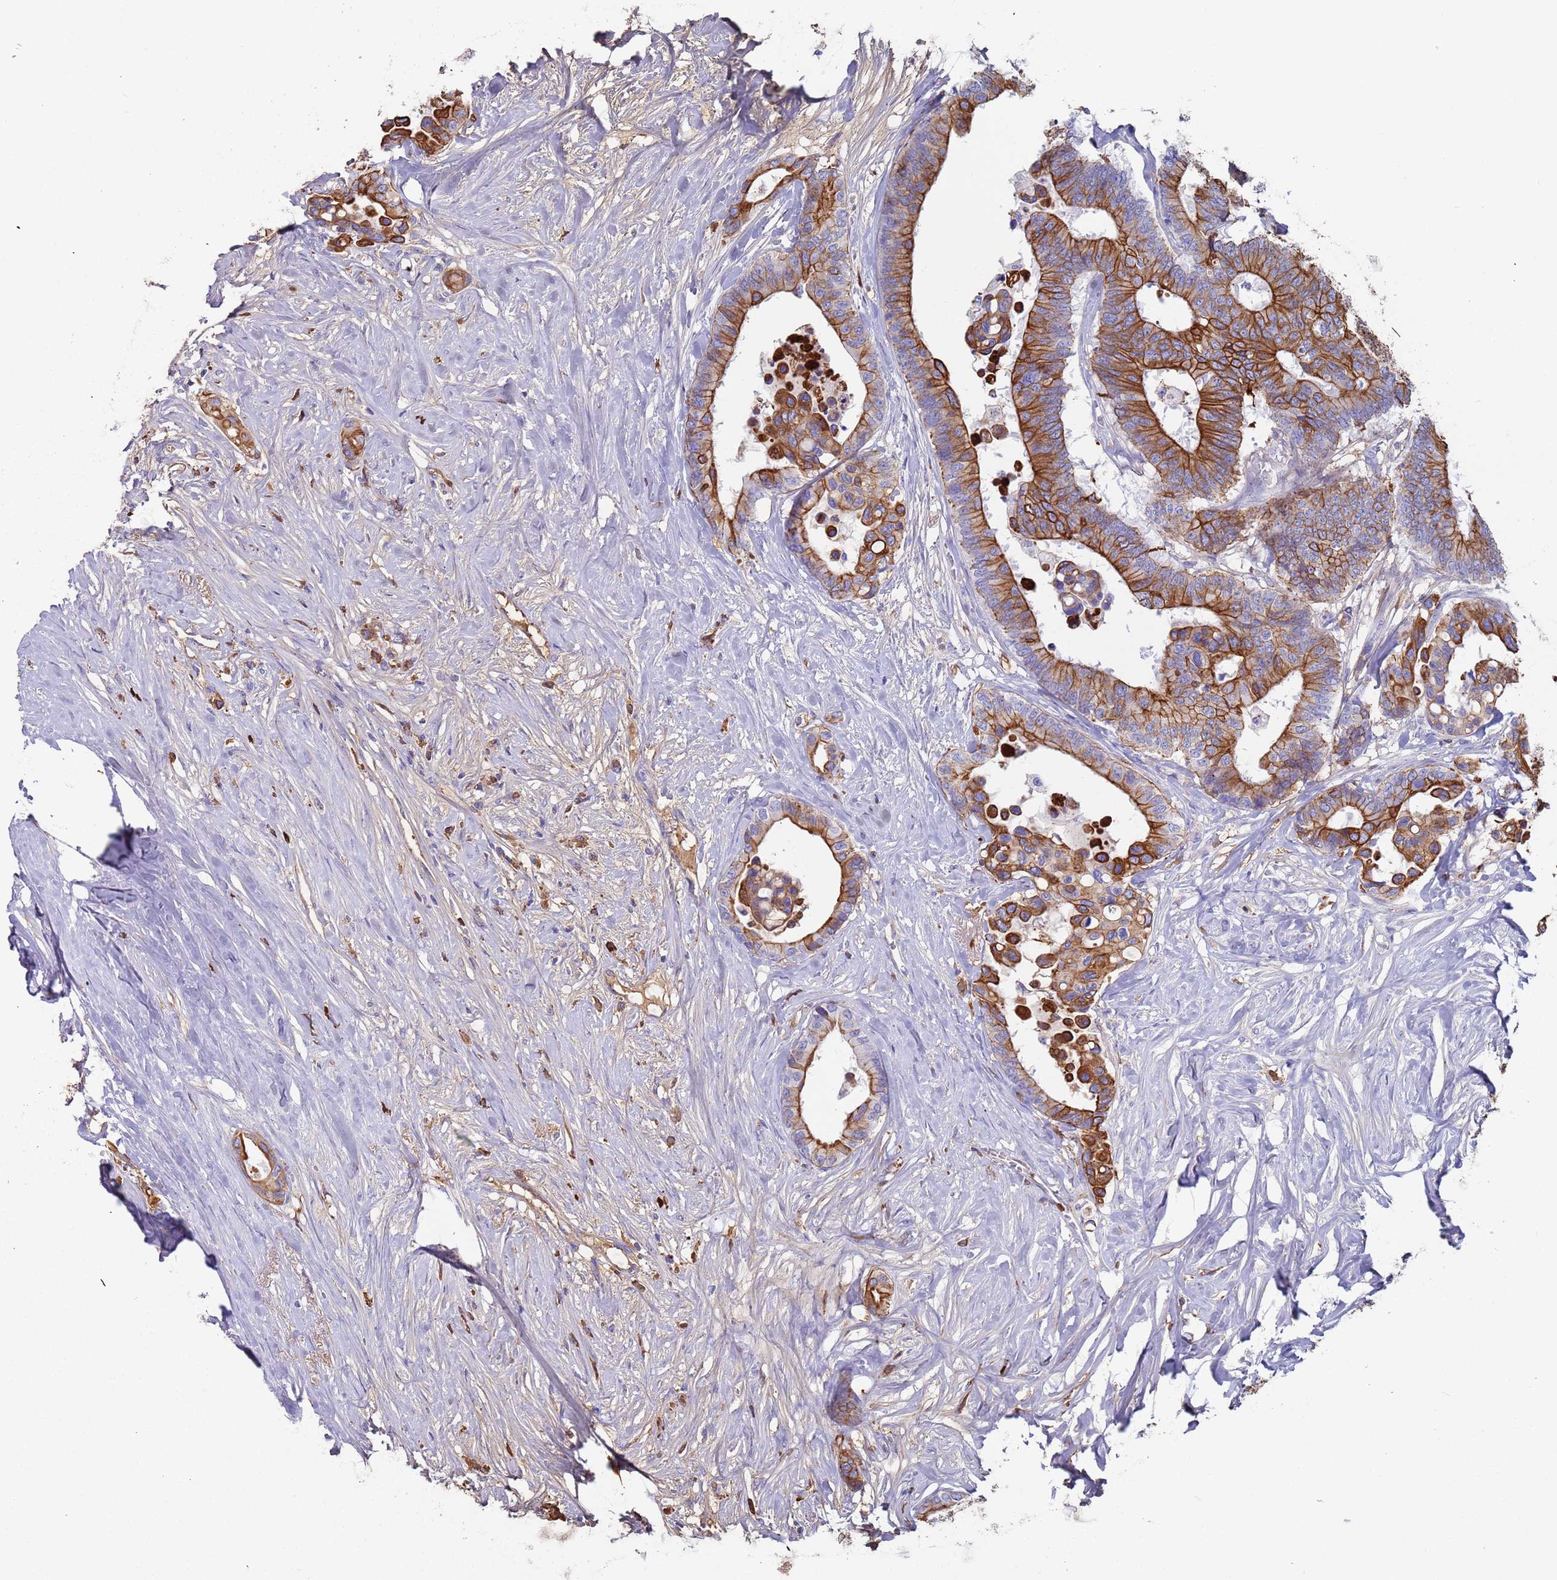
{"staining": {"intensity": "strong", "quantity": "25%-75%", "location": "cytoplasmic/membranous"}, "tissue": "colorectal cancer", "cell_type": "Tumor cells", "image_type": "cancer", "snomed": [{"axis": "morphology", "description": "Normal tissue, NOS"}, {"axis": "morphology", "description": "Adenocarcinoma, NOS"}, {"axis": "topography", "description": "Colon"}], "caption": "Protein analysis of colorectal adenocarcinoma tissue reveals strong cytoplasmic/membranous positivity in approximately 25%-75% of tumor cells. Nuclei are stained in blue.", "gene": "CYSLTR2", "patient": {"sex": "male", "age": 82}}